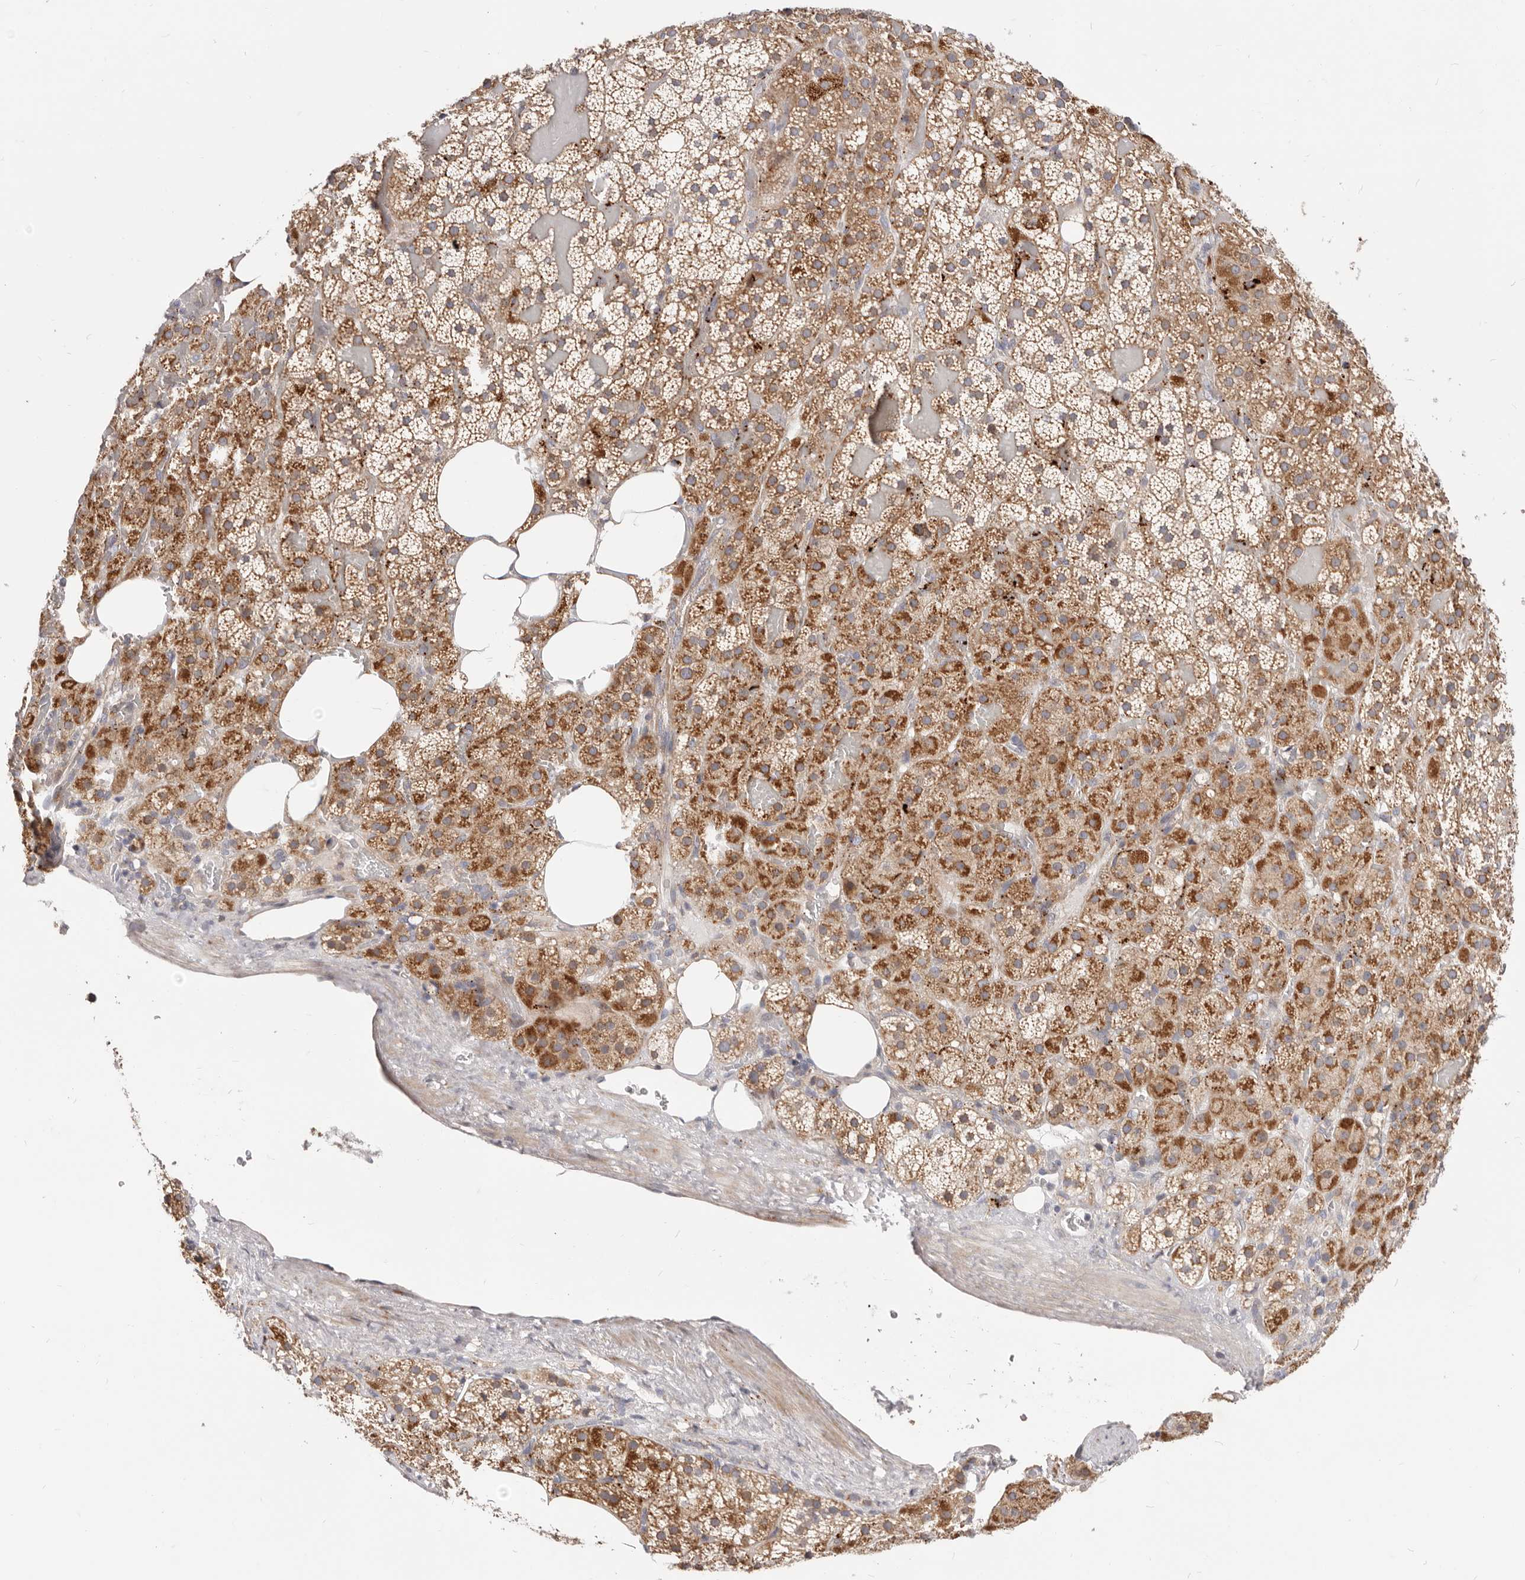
{"staining": {"intensity": "moderate", "quantity": ">75%", "location": "cytoplasmic/membranous"}, "tissue": "adrenal gland", "cell_type": "Glandular cells", "image_type": "normal", "snomed": [{"axis": "morphology", "description": "Normal tissue, NOS"}, {"axis": "topography", "description": "Adrenal gland"}], "caption": "About >75% of glandular cells in normal human adrenal gland show moderate cytoplasmic/membranous protein expression as visualized by brown immunohistochemical staining.", "gene": "TOR3A", "patient": {"sex": "female", "age": 59}}